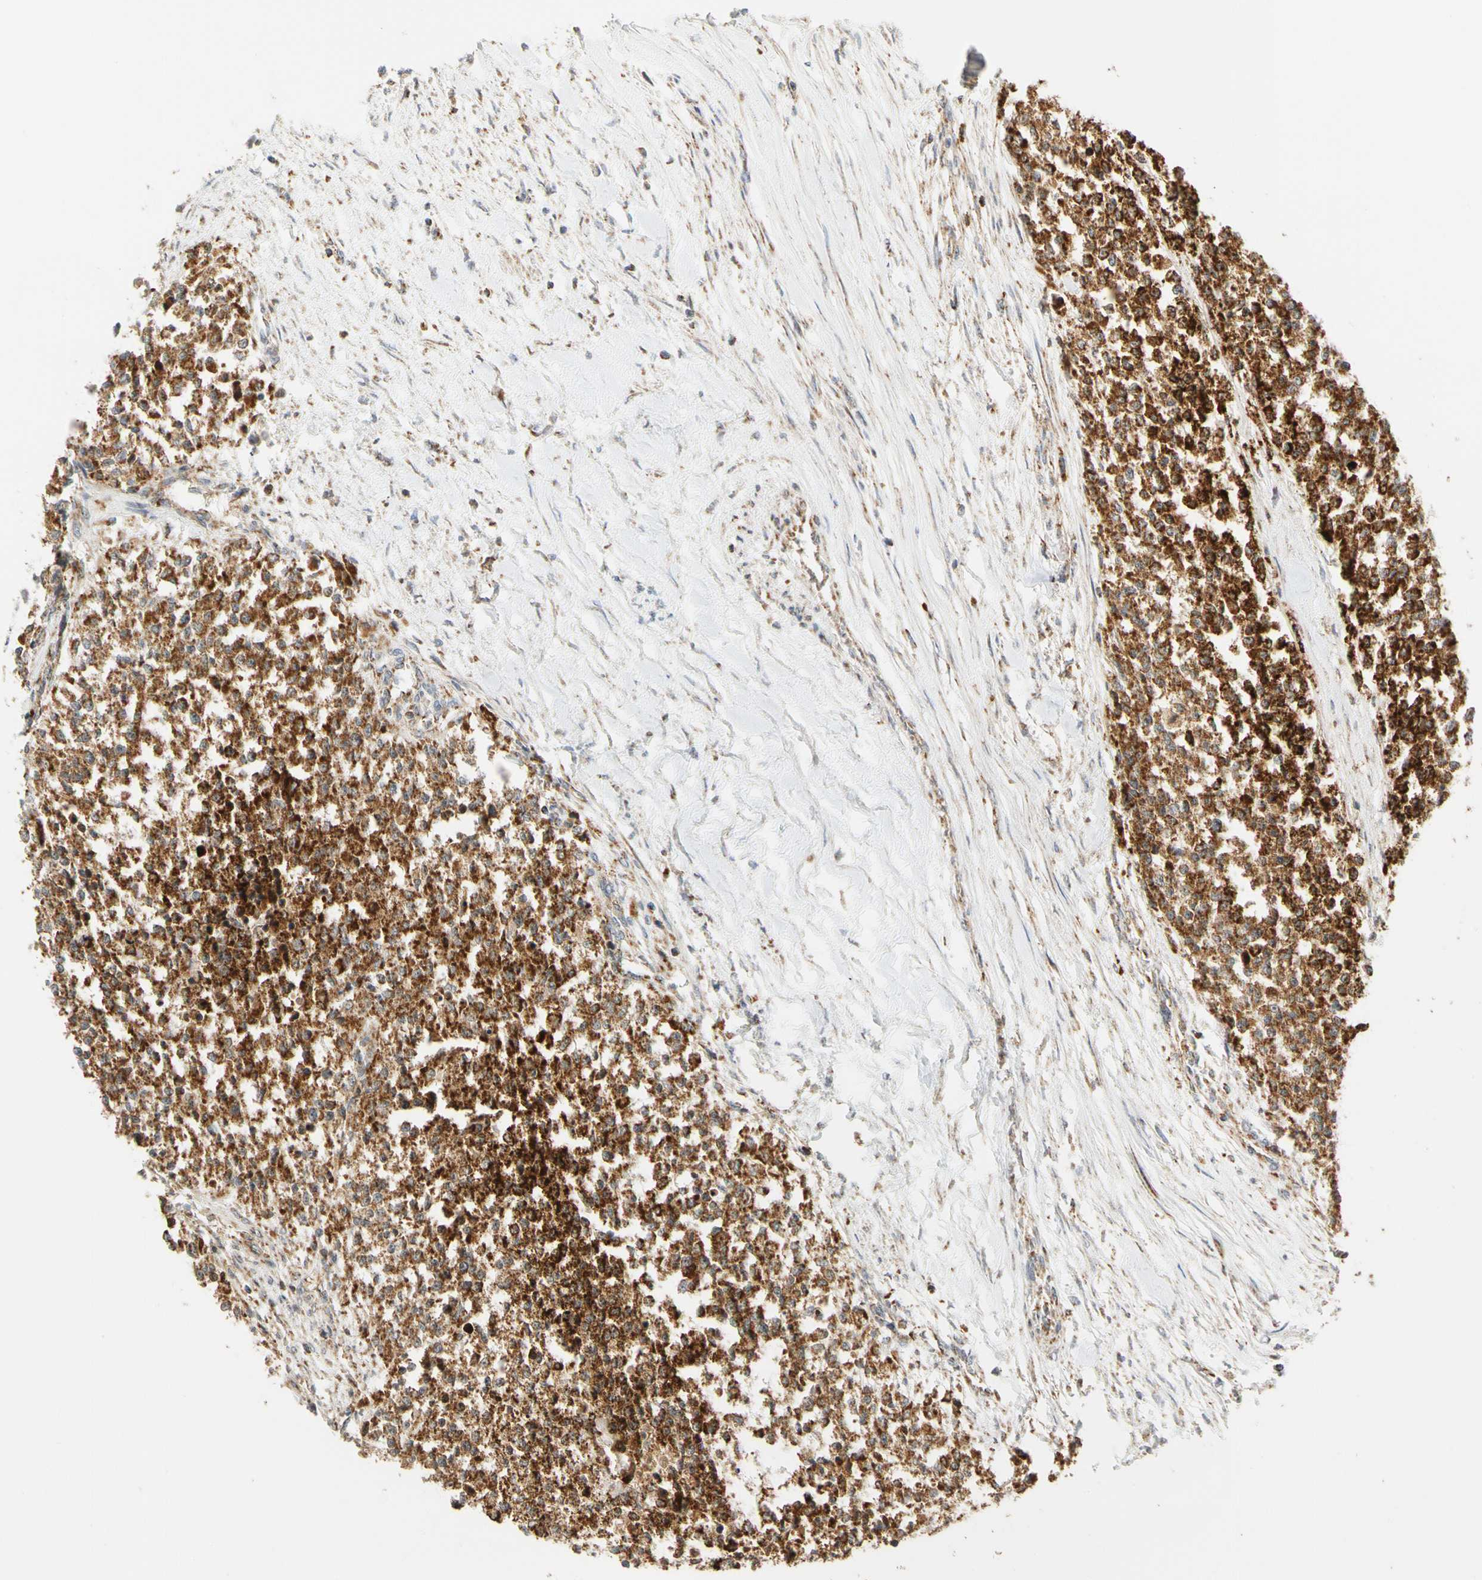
{"staining": {"intensity": "strong", "quantity": ">75%", "location": "cytoplasmic/membranous"}, "tissue": "testis cancer", "cell_type": "Tumor cells", "image_type": "cancer", "snomed": [{"axis": "morphology", "description": "Seminoma, NOS"}, {"axis": "topography", "description": "Testis"}], "caption": "Protein expression analysis of human testis cancer (seminoma) reveals strong cytoplasmic/membranous positivity in about >75% of tumor cells.", "gene": "SFXN3", "patient": {"sex": "male", "age": 59}}